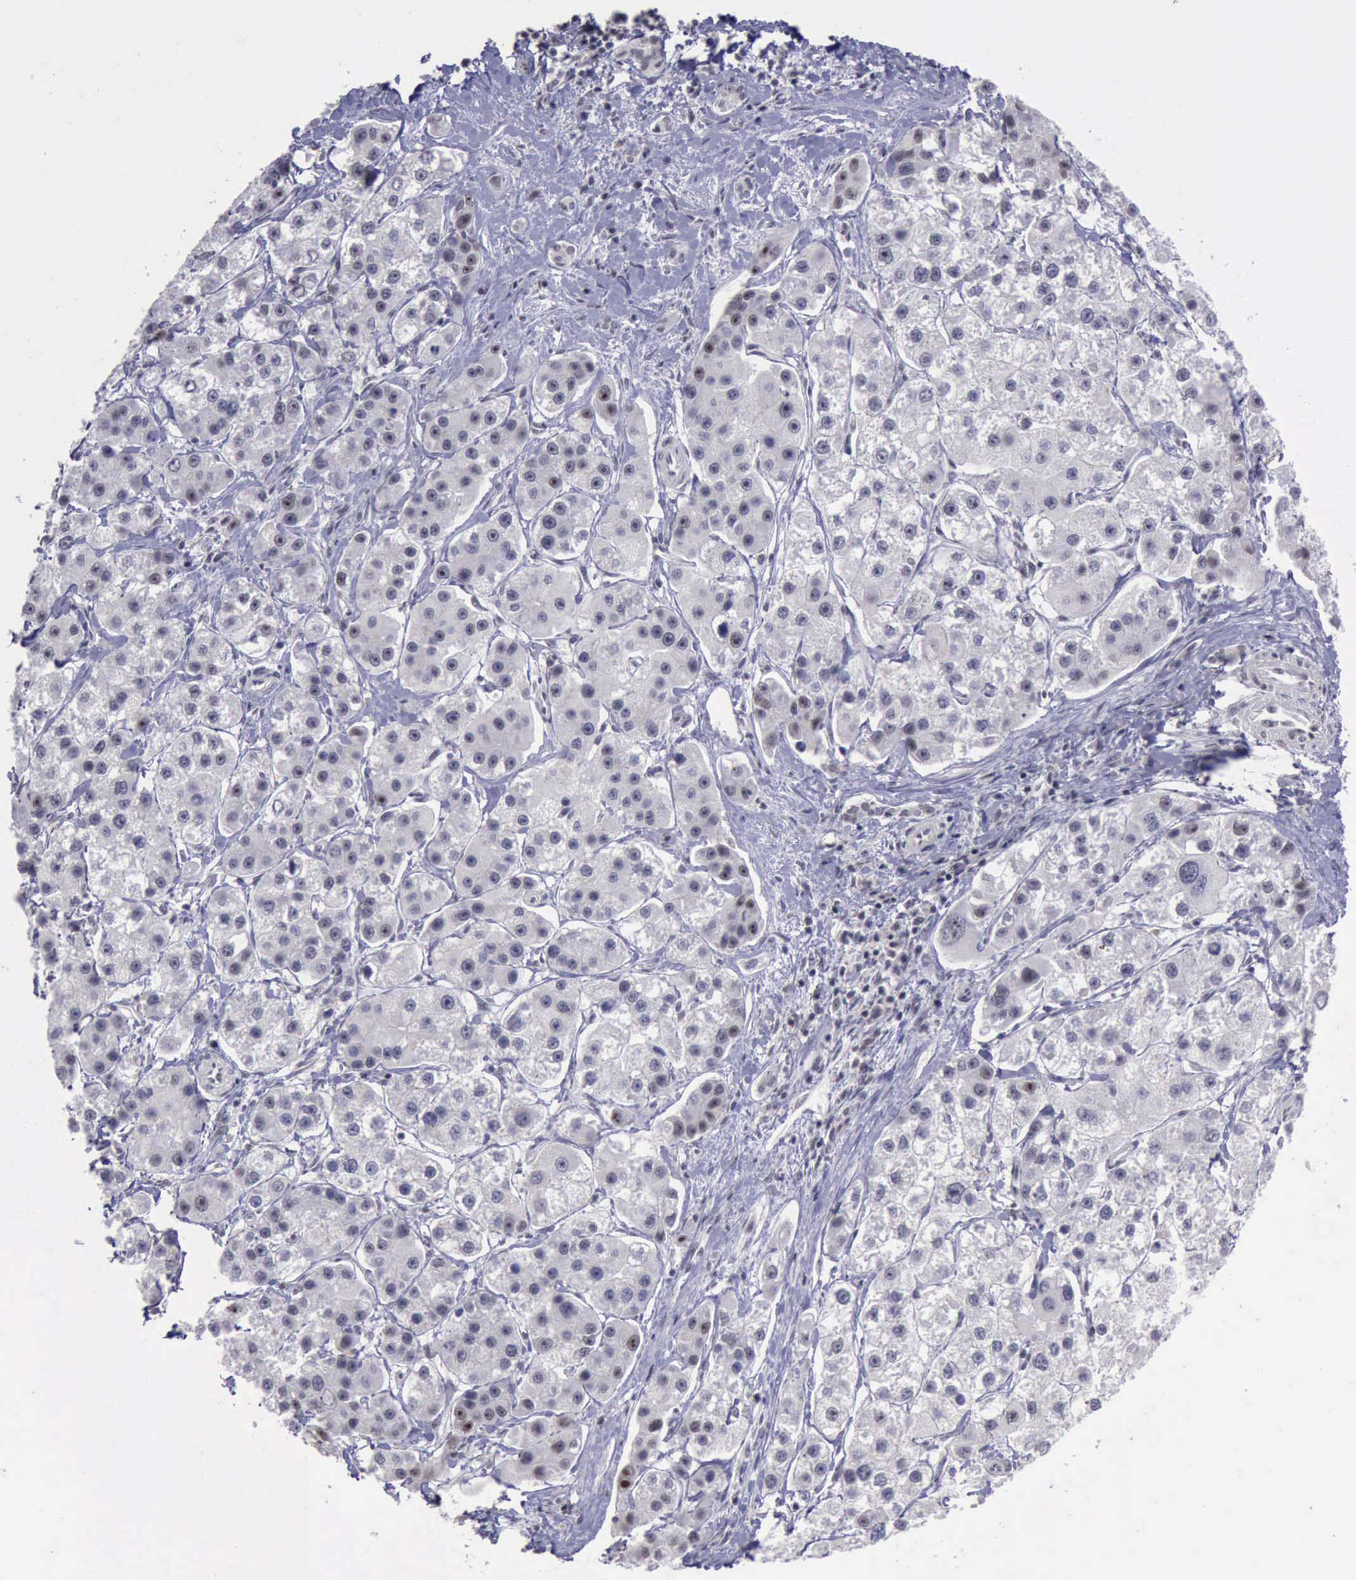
{"staining": {"intensity": "negative", "quantity": "none", "location": "none"}, "tissue": "liver cancer", "cell_type": "Tumor cells", "image_type": "cancer", "snomed": [{"axis": "morphology", "description": "Carcinoma, Hepatocellular, NOS"}, {"axis": "topography", "description": "Liver"}], "caption": "The histopathology image reveals no staining of tumor cells in liver cancer (hepatocellular carcinoma). Nuclei are stained in blue.", "gene": "YY1", "patient": {"sex": "female", "age": 85}}